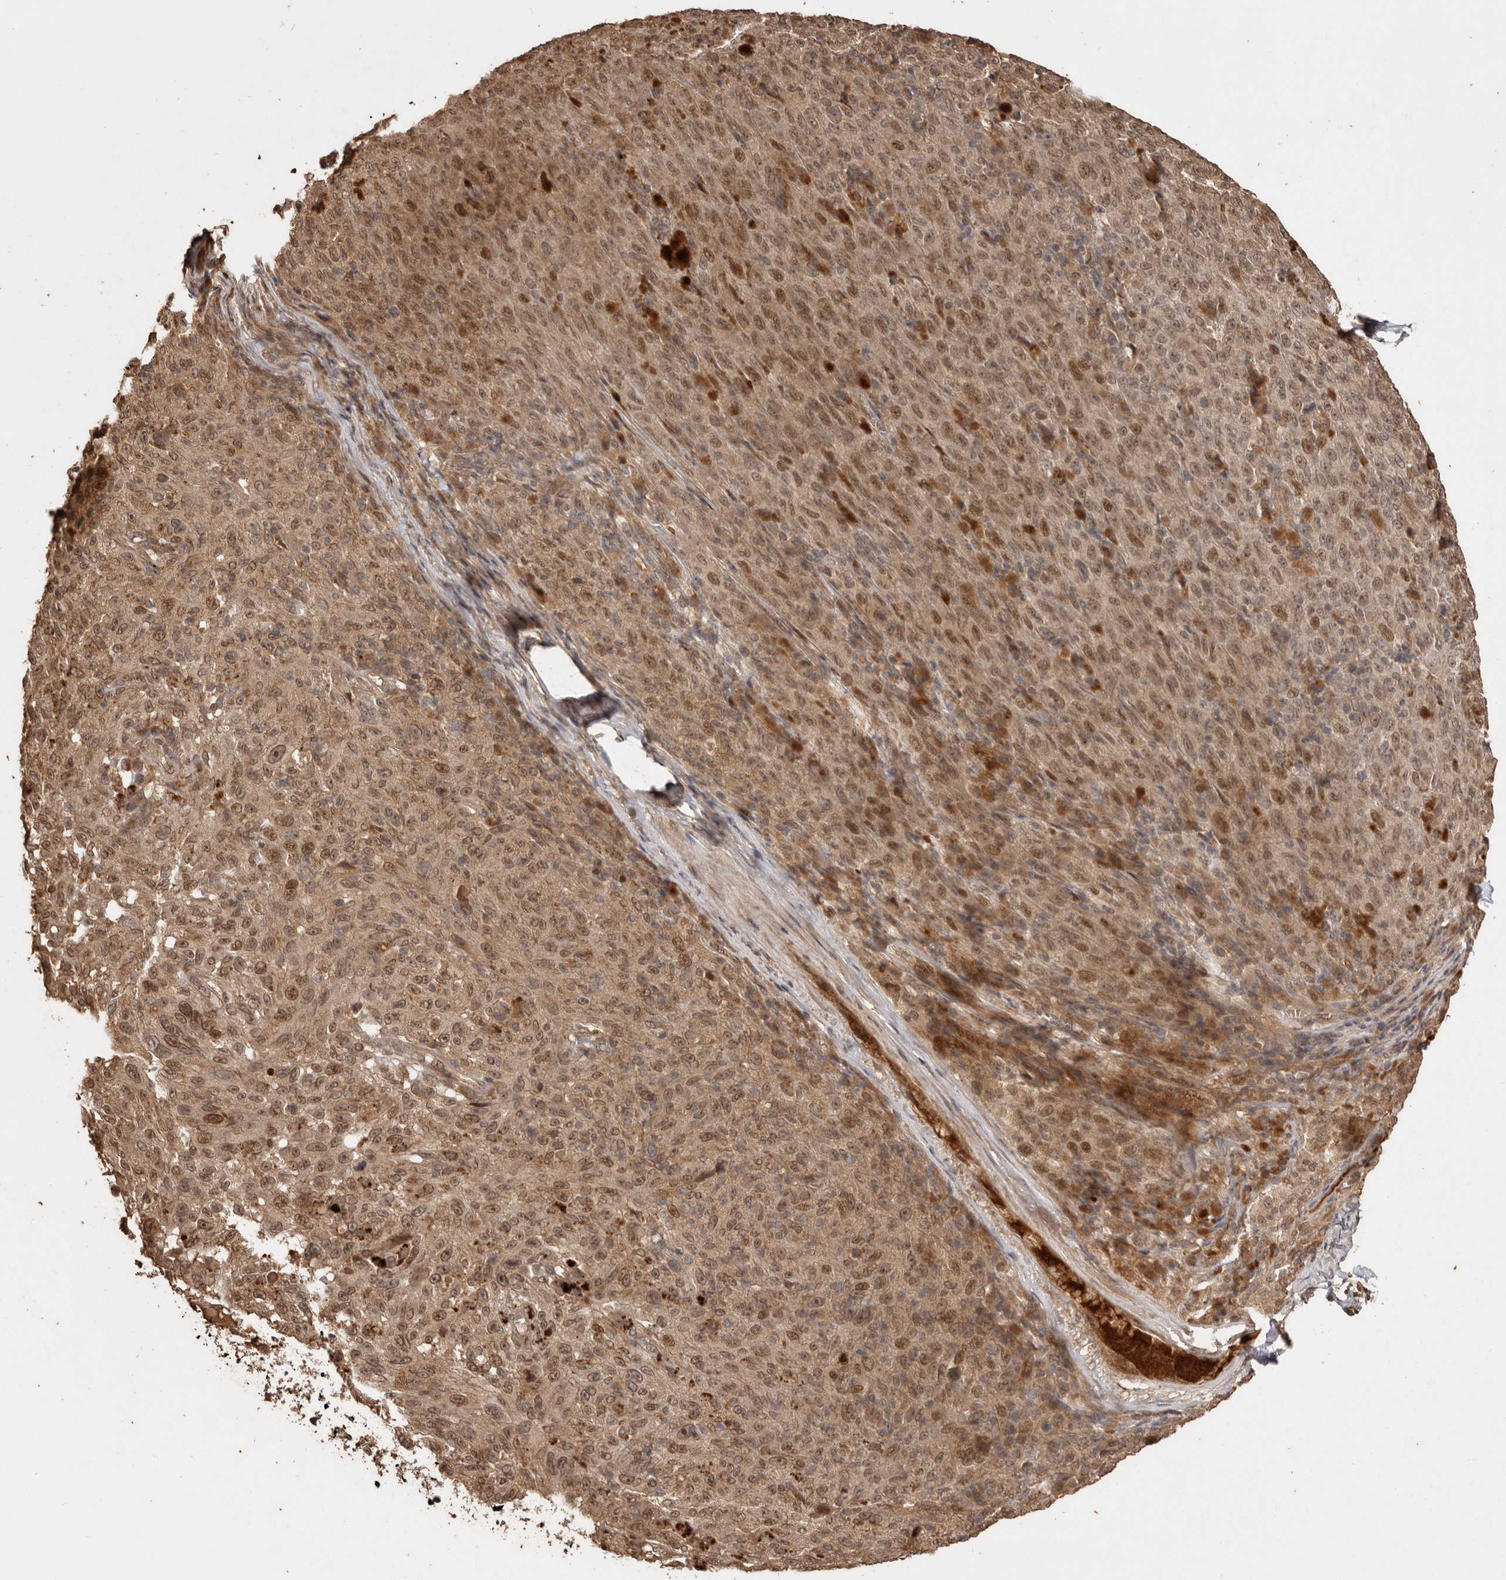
{"staining": {"intensity": "moderate", "quantity": ">75%", "location": "cytoplasmic/membranous,nuclear"}, "tissue": "melanoma", "cell_type": "Tumor cells", "image_type": "cancer", "snomed": [{"axis": "morphology", "description": "Malignant melanoma, NOS"}, {"axis": "topography", "description": "Skin"}], "caption": "This micrograph reveals immunohistochemistry staining of human melanoma, with medium moderate cytoplasmic/membranous and nuclear positivity in approximately >75% of tumor cells.", "gene": "NUP43", "patient": {"sex": "female", "age": 82}}